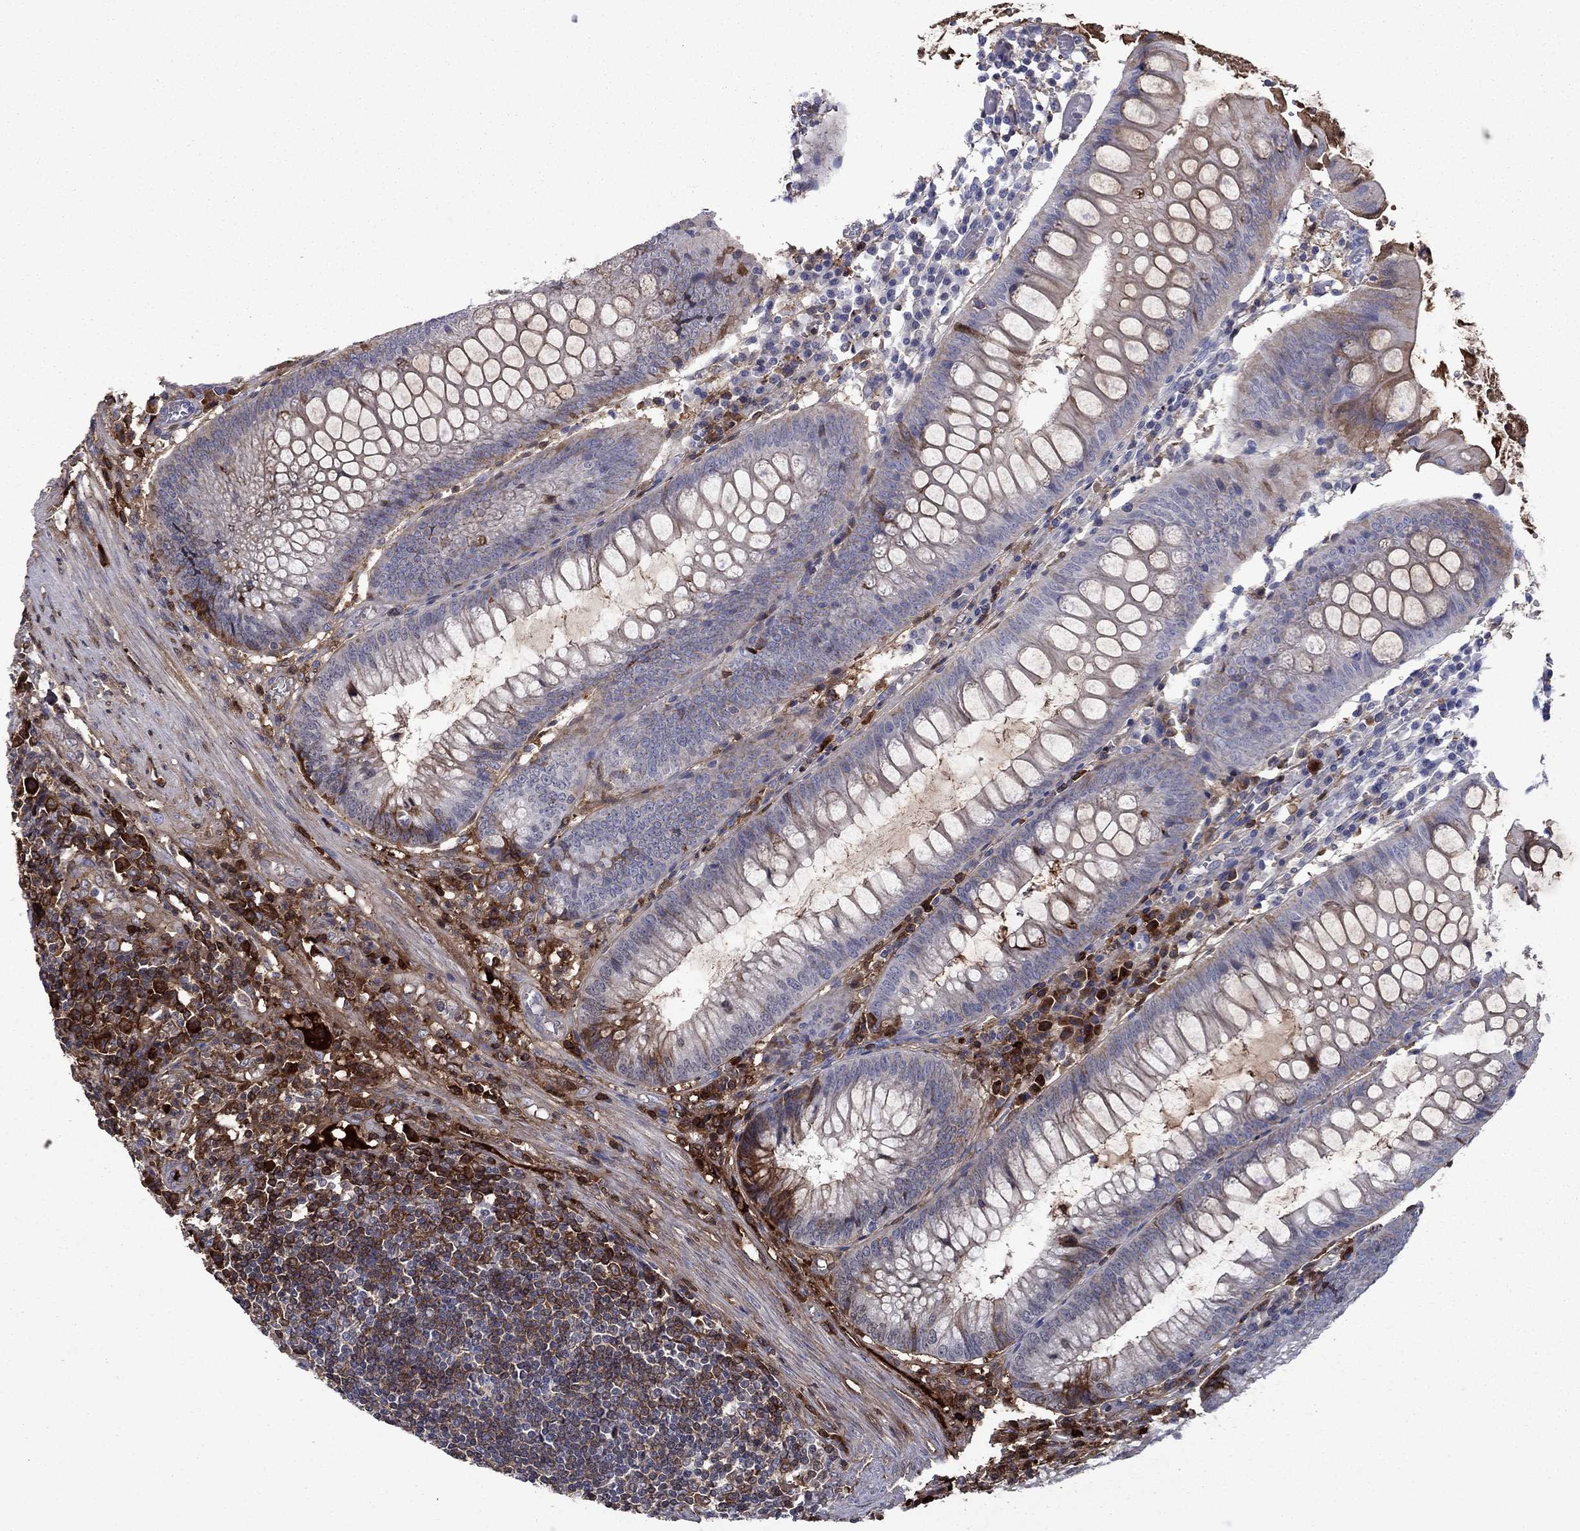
{"staining": {"intensity": "negative", "quantity": "none", "location": "none"}, "tissue": "appendix", "cell_type": "Glandular cells", "image_type": "normal", "snomed": [{"axis": "morphology", "description": "Normal tissue, NOS"}, {"axis": "morphology", "description": "Inflammation, NOS"}, {"axis": "topography", "description": "Appendix"}], "caption": "Appendix was stained to show a protein in brown. There is no significant positivity in glandular cells.", "gene": "HPX", "patient": {"sex": "male", "age": 16}}